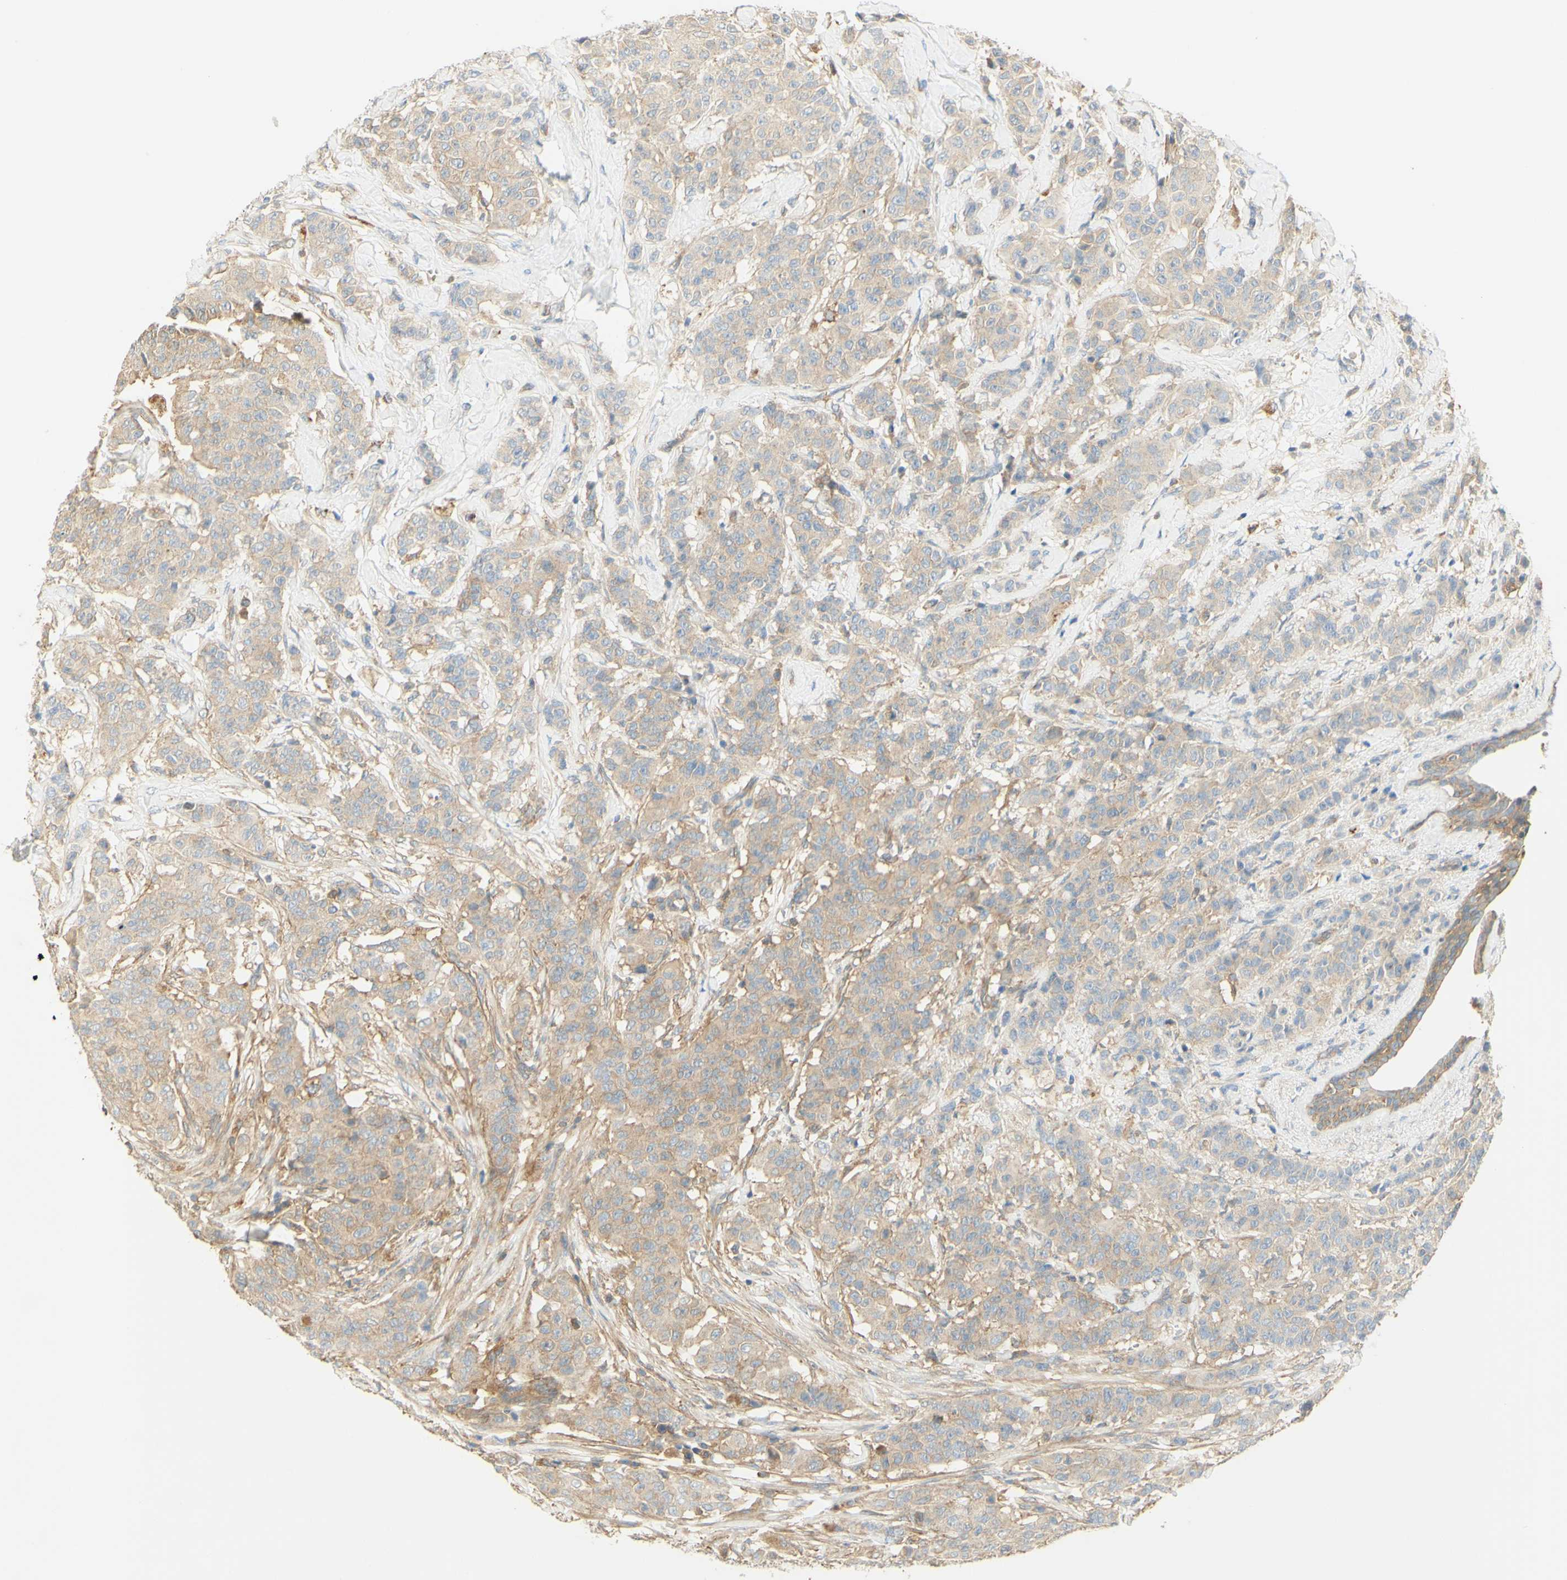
{"staining": {"intensity": "weak", "quantity": ">75%", "location": "cytoplasmic/membranous"}, "tissue": "breast cancer", "cell_type": "Tumor cells", "image_type": "cancer", "snomed": [{"axis": "morphology", "description": "Normal tissue, NOS"}, {"axis": "morphology", "description": "Duct carcinoma"}, {"axis": "topography", "description": "Breast"}], "caption": "A brown stain labels weak cytoplasmic/membranous expression of a protein in breast cancer tumor cells. (Brightfield microscopy of DAB IHC at high magnification).", "gene": "IKBKG", "patient": {"sex": "female", "age": 40}}